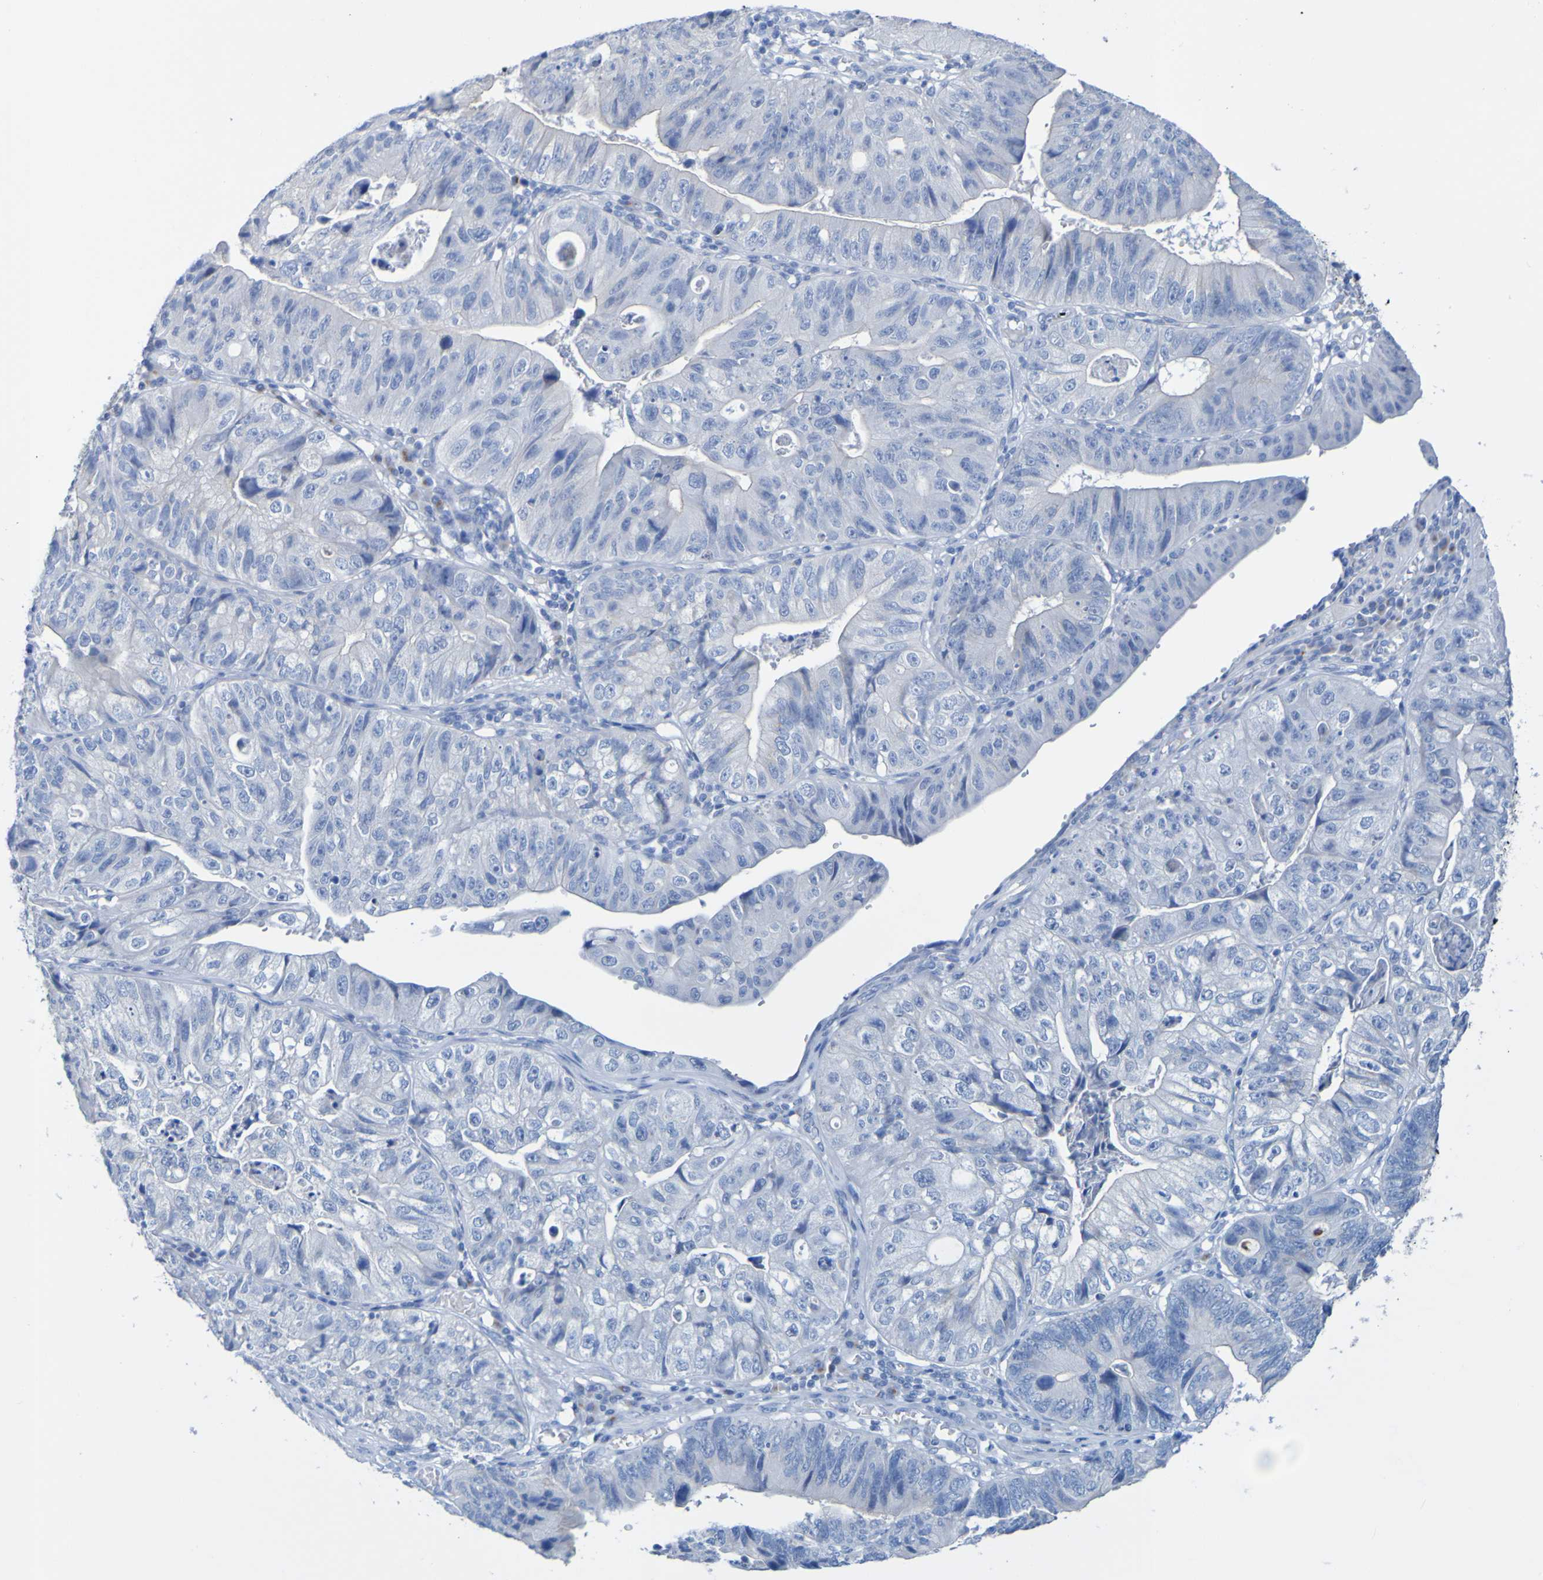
{"staining": {"intensity": "negative", "quantity": "none", "location": "none"}, "tissue": "stomach cancer", "cell_type": "Tumor cells", "image_type": "cancer", "snomed": [{"axis": "morphology", "description": "Adenocarcinoma, NOS"}, {"axis": "topography", "description": "Stomach"}], "caption": "A histopathology image of stomach cancer (adenocarcinoma) stained for a protein exhibits no brown staining in tumor cells. (DAB (3,3'-diaminobenzidine) IHC visualized using brightfield microscopy, high magnification).", "gene": "ACMSD", "patient": {"sex": "male", "age": 59}}